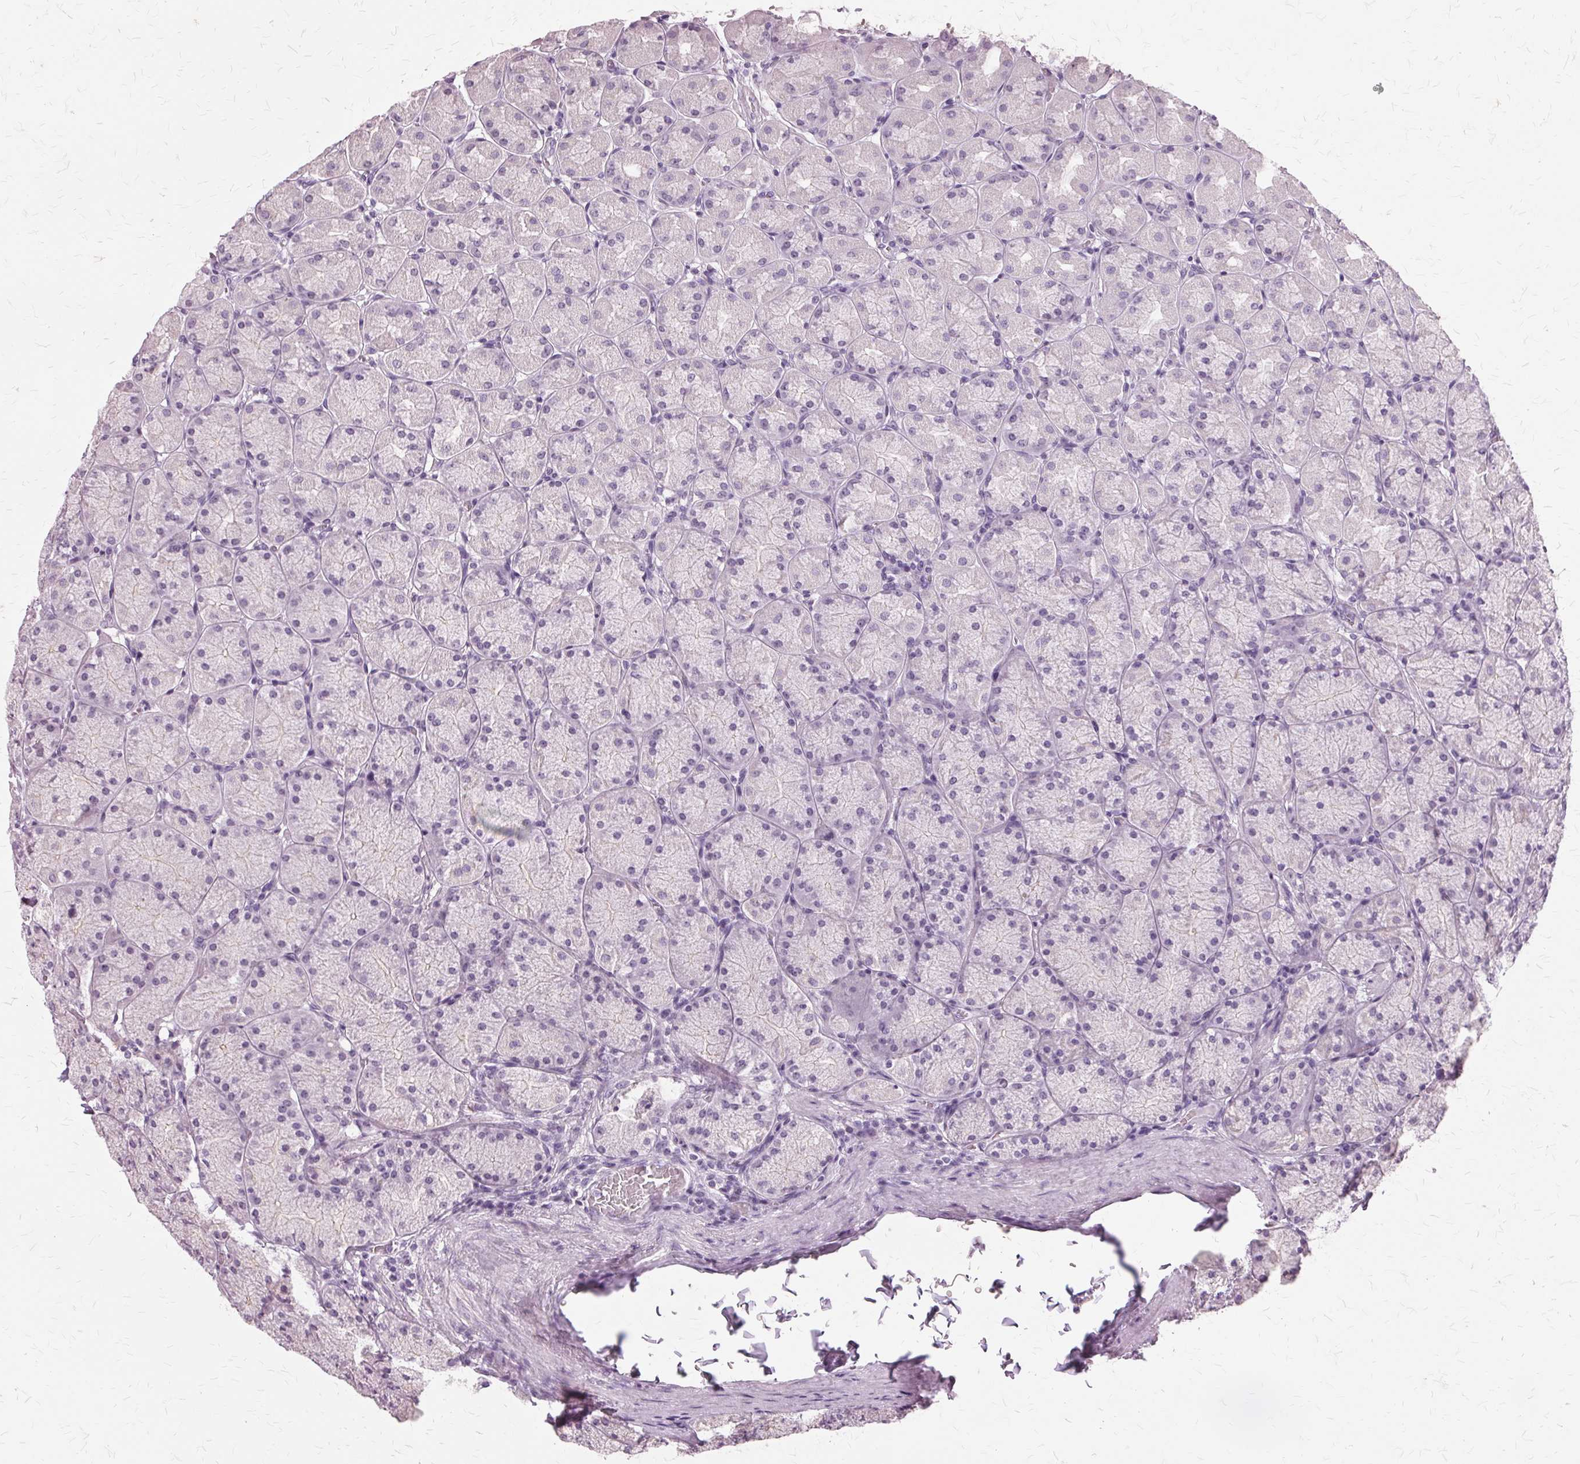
{"staining": {"intensity": "negative", "quantity": "none", "location": "none"}, "tissue": "stomach", "cell_type": "Glandular cells", "image_type": "normal", "snomed": [{"axis": "morphology", "description": "Normal tissue, NOS"}, {"axis": "topography", "description": "Stomach, upper"}], "caption": "Micrograph shows no protein expression in glandular cells of normal stomach. (DAB (3,3'-diaminobenzidine) immunohistochemistry visualized using brightfield microscopy, high magnification).", "gene": "SLC45A3", "patient": {"sex": "female", "age": 56}}